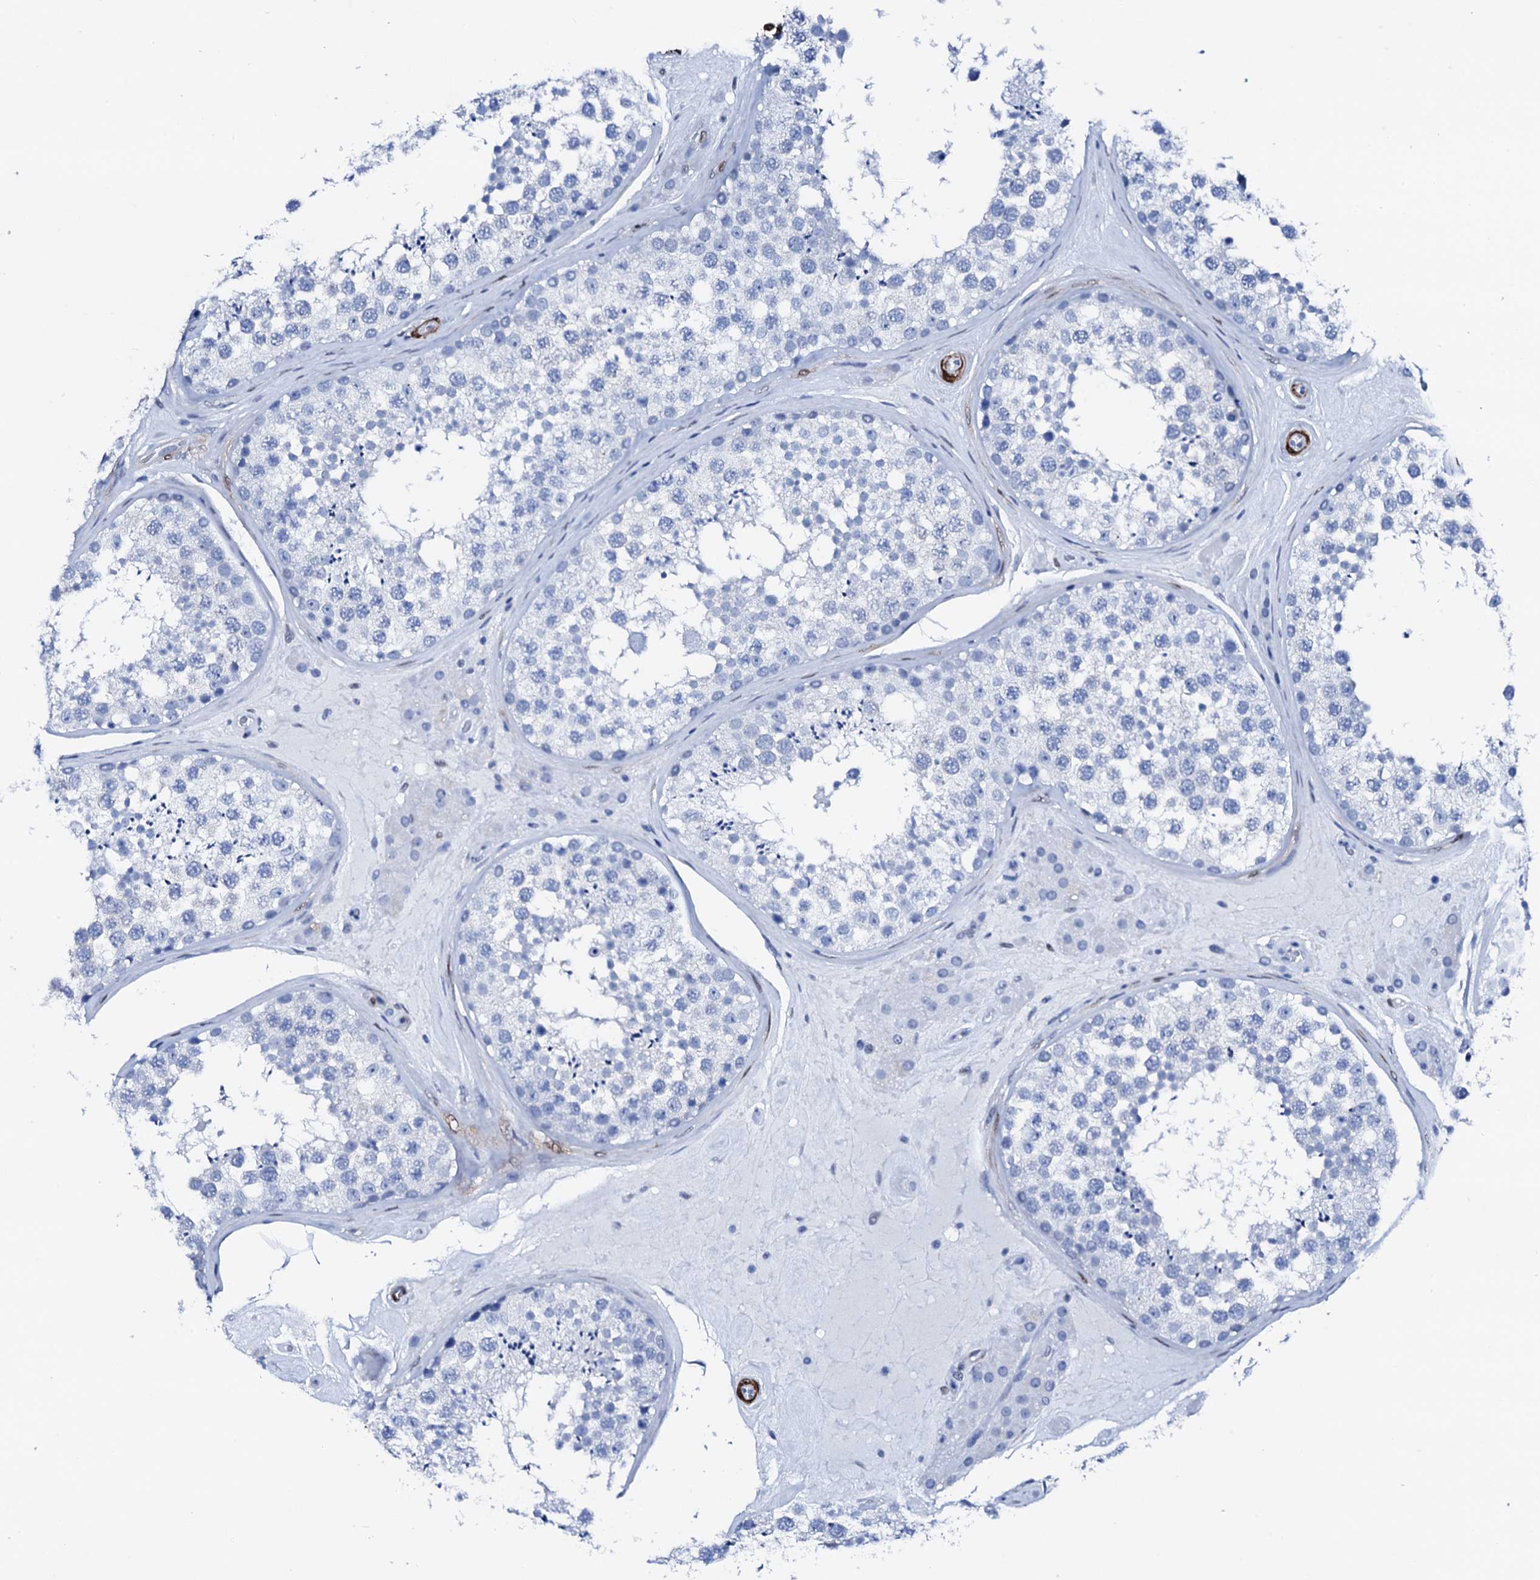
{"staining": {"intensity": "negative", "quantity": "none", "location": "none"}, "tissue": "testis", "cell_type": "Cells in seminiferous ducts", "image_type": "normal", "snomed": [{"axis": "morphology", "description": "Normal tissue, NOS"}, {"axis": "topography", "description": "Testis"}], "caption": "IHC photomicrograph of benign human testis stained for a protein (brown), which exhibits no expression in cells in seminiferous ducts. (Brightfield microscopy of DAB immunohistochemistry at high magnification).", "gene": "NRIP2", "patient": {"sex": "male", "age": 46}}